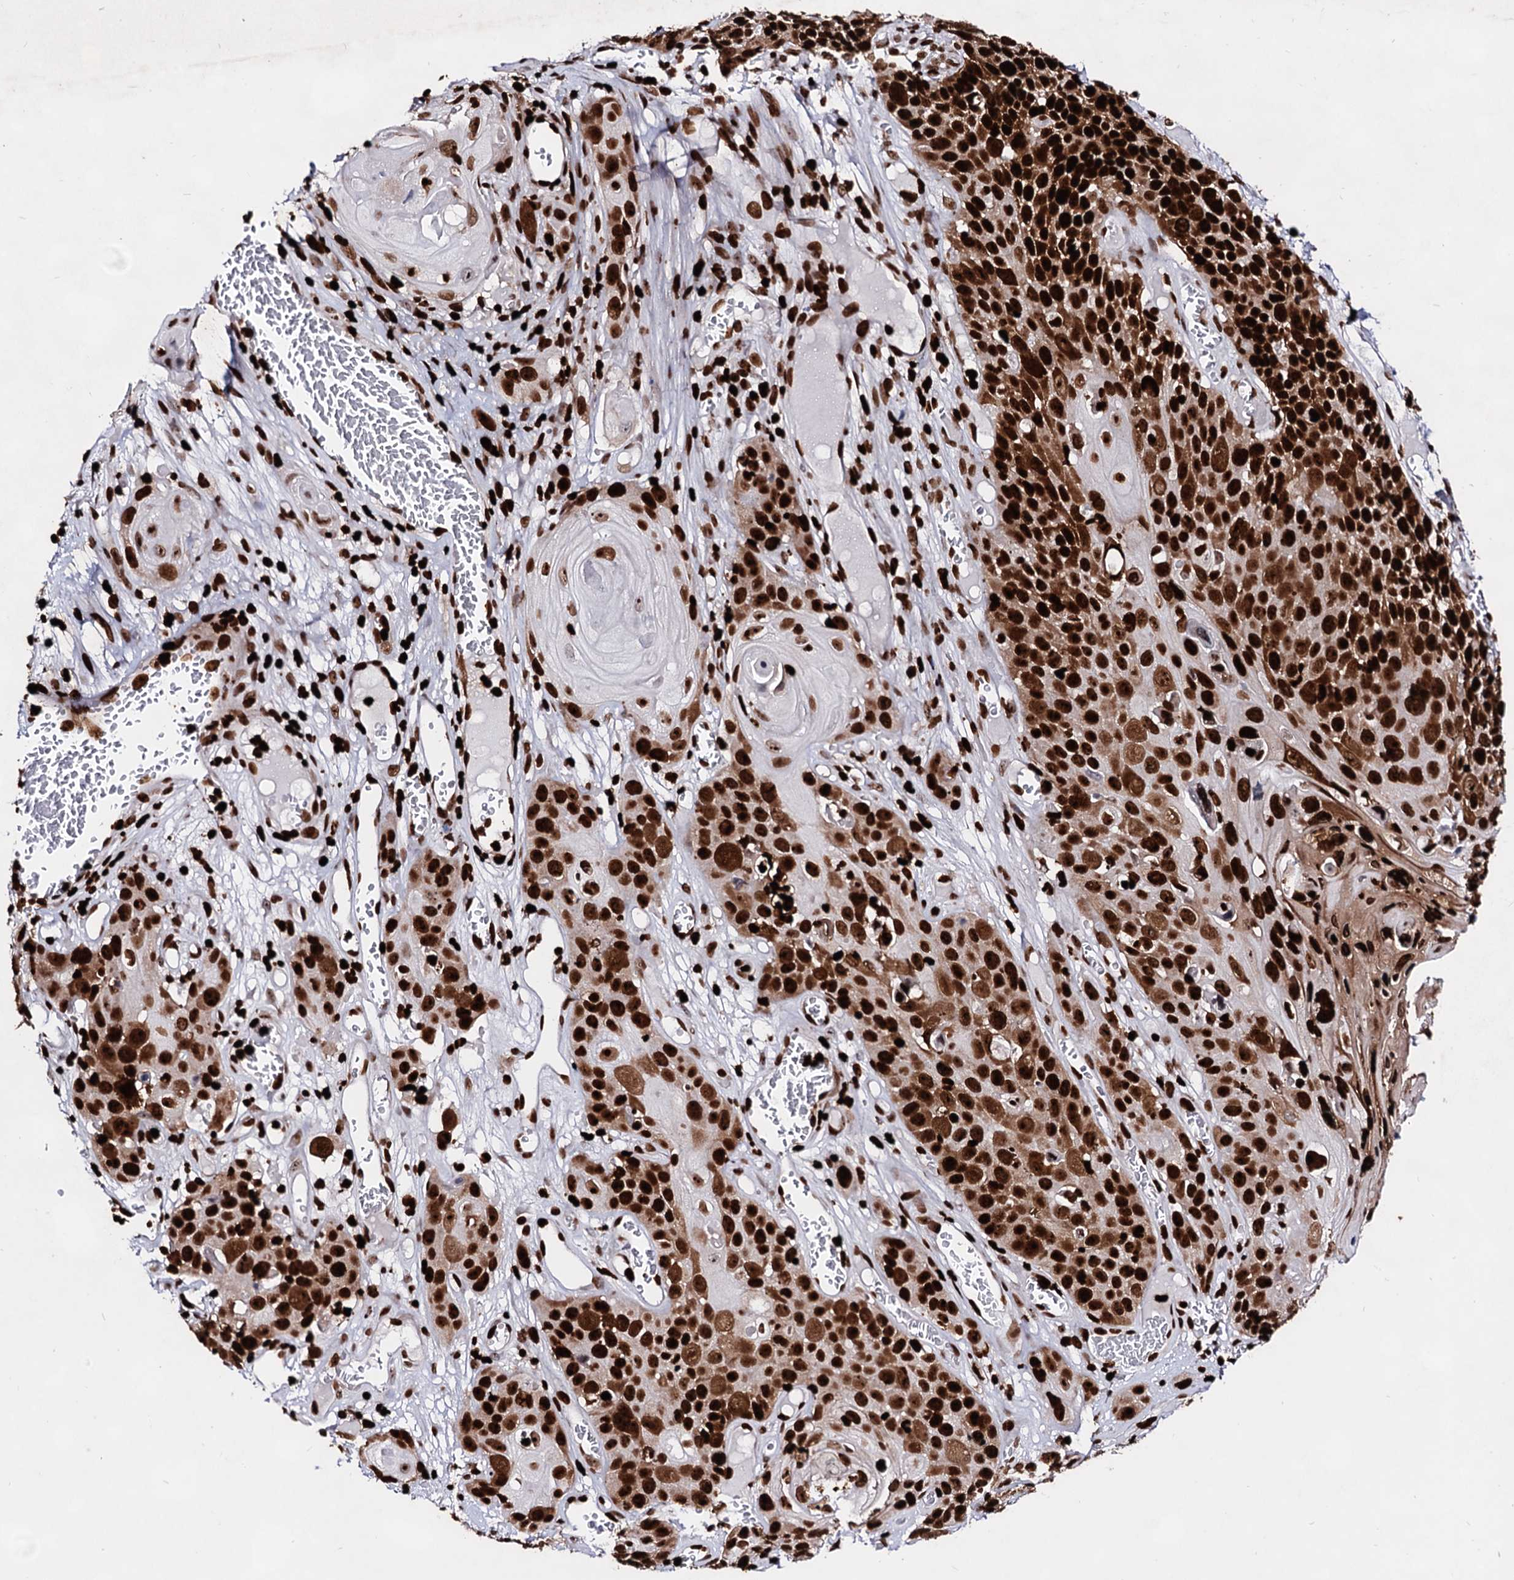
{"staining": {"intensity": "strong", "quantity": ">75%", "location": "nuclear"}, "tissue": "skin cancer", "cell_type": "Tumor cells", "image_type": "cancer", "snomed": [{"axis": "morphology", "description": "Squamous cell carcinoma, NOS"}, {"axis": "topography", "description": "Skin"}], "caption": "Immunohistochemical staining of skin squamous cell carcinoma reveals strong nuclear protein expression in about >75% of tumor cells.", "gene": "HMGB2", "patient": {"sex": "male", "age": 55}}